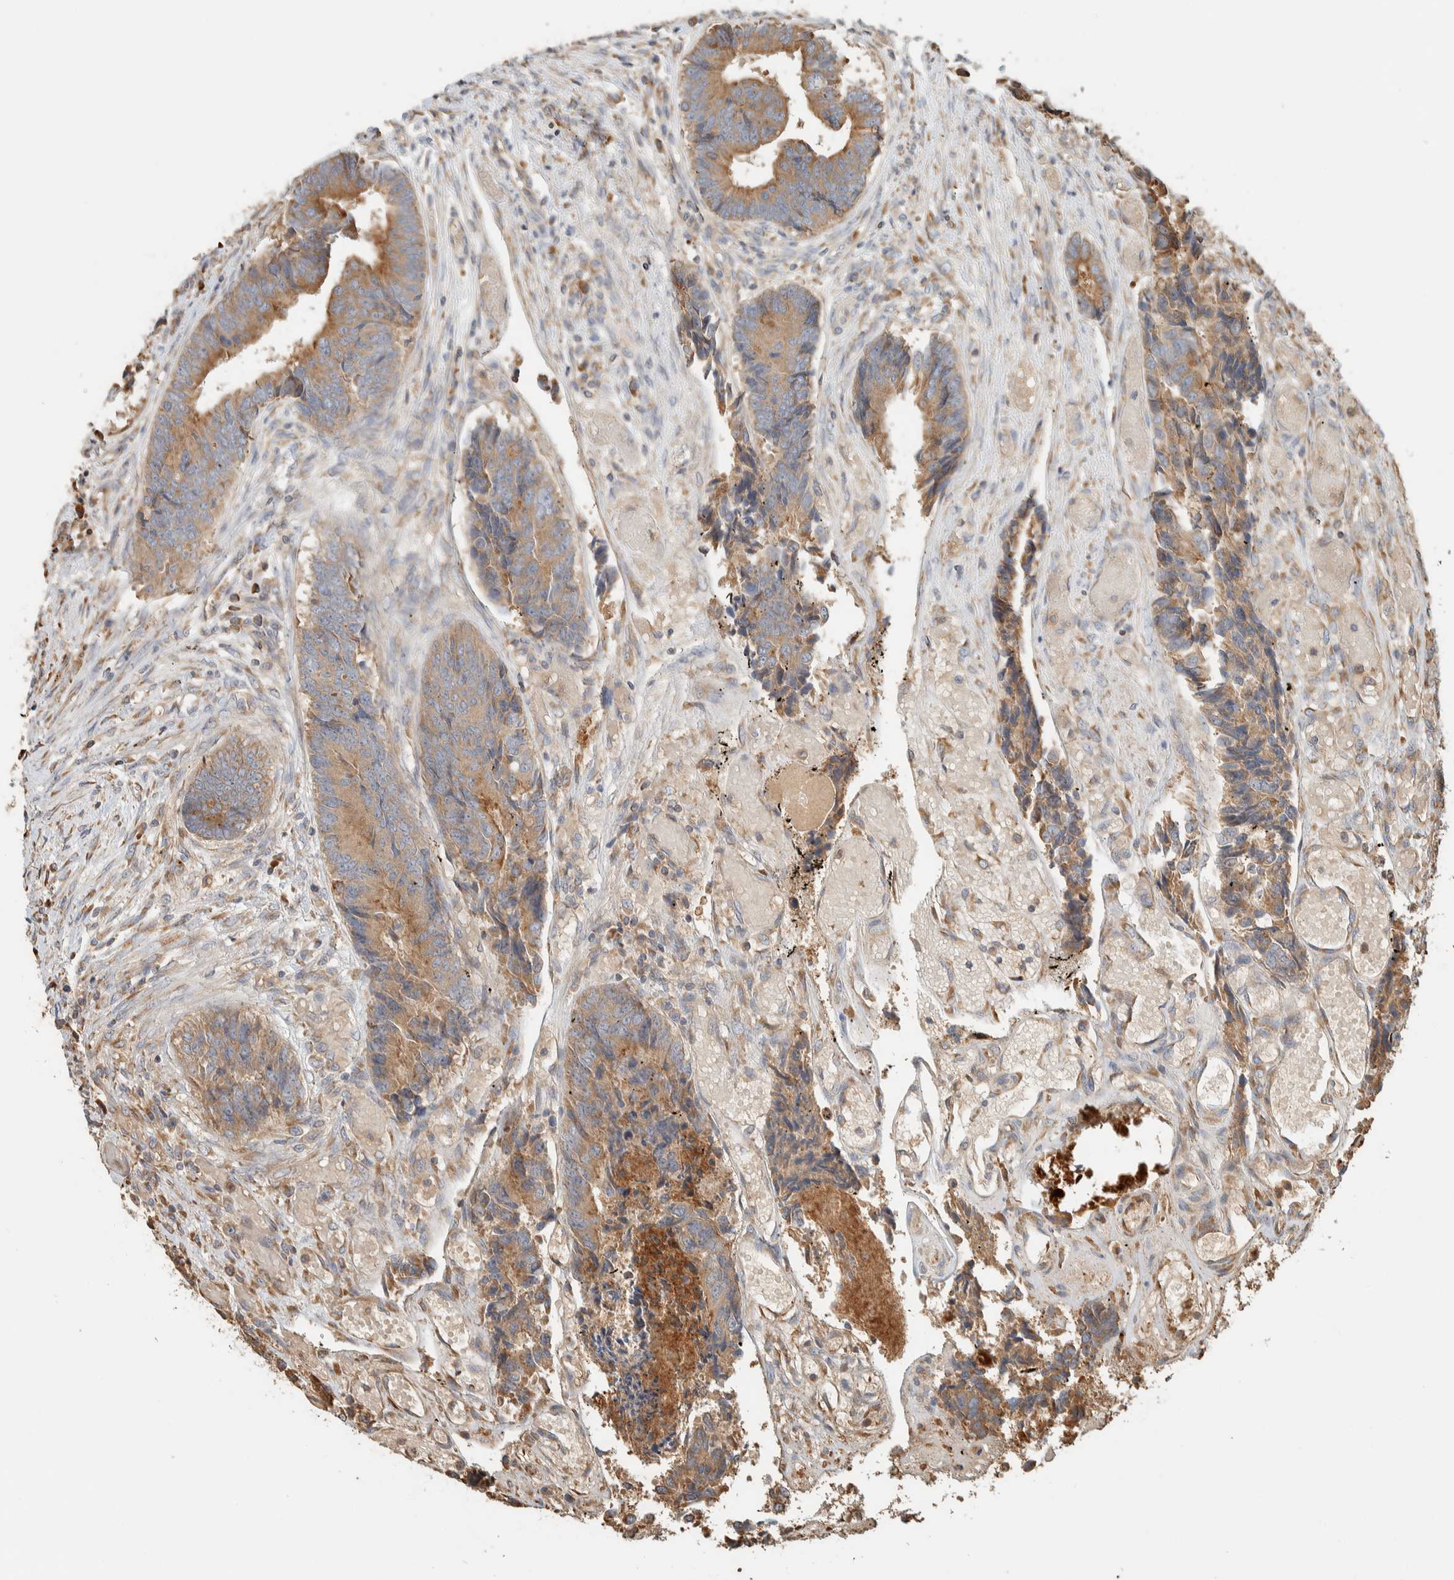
{"staining": {"intensity": "moderate", "quantity": ">75%", "location": "cytoplasmic/membranous"}, "tissue": "colorectal cancer", "cell_type": "Tumor cells", "image_type": "cancer", "snomed": [{"axis": "morphology", "description": "Adenocarcinoma, NOS"}, {"axis": "topography", "description": "Rectum"}], "caption": "This is an image of IHC staining of colorectal adenocarcinoma, which shows moderate positivity in the cytoplasmic/membranous of tumor cells.", "gene": "RAB11FIP1", "patient": {"sex": "male", "age": 84}}